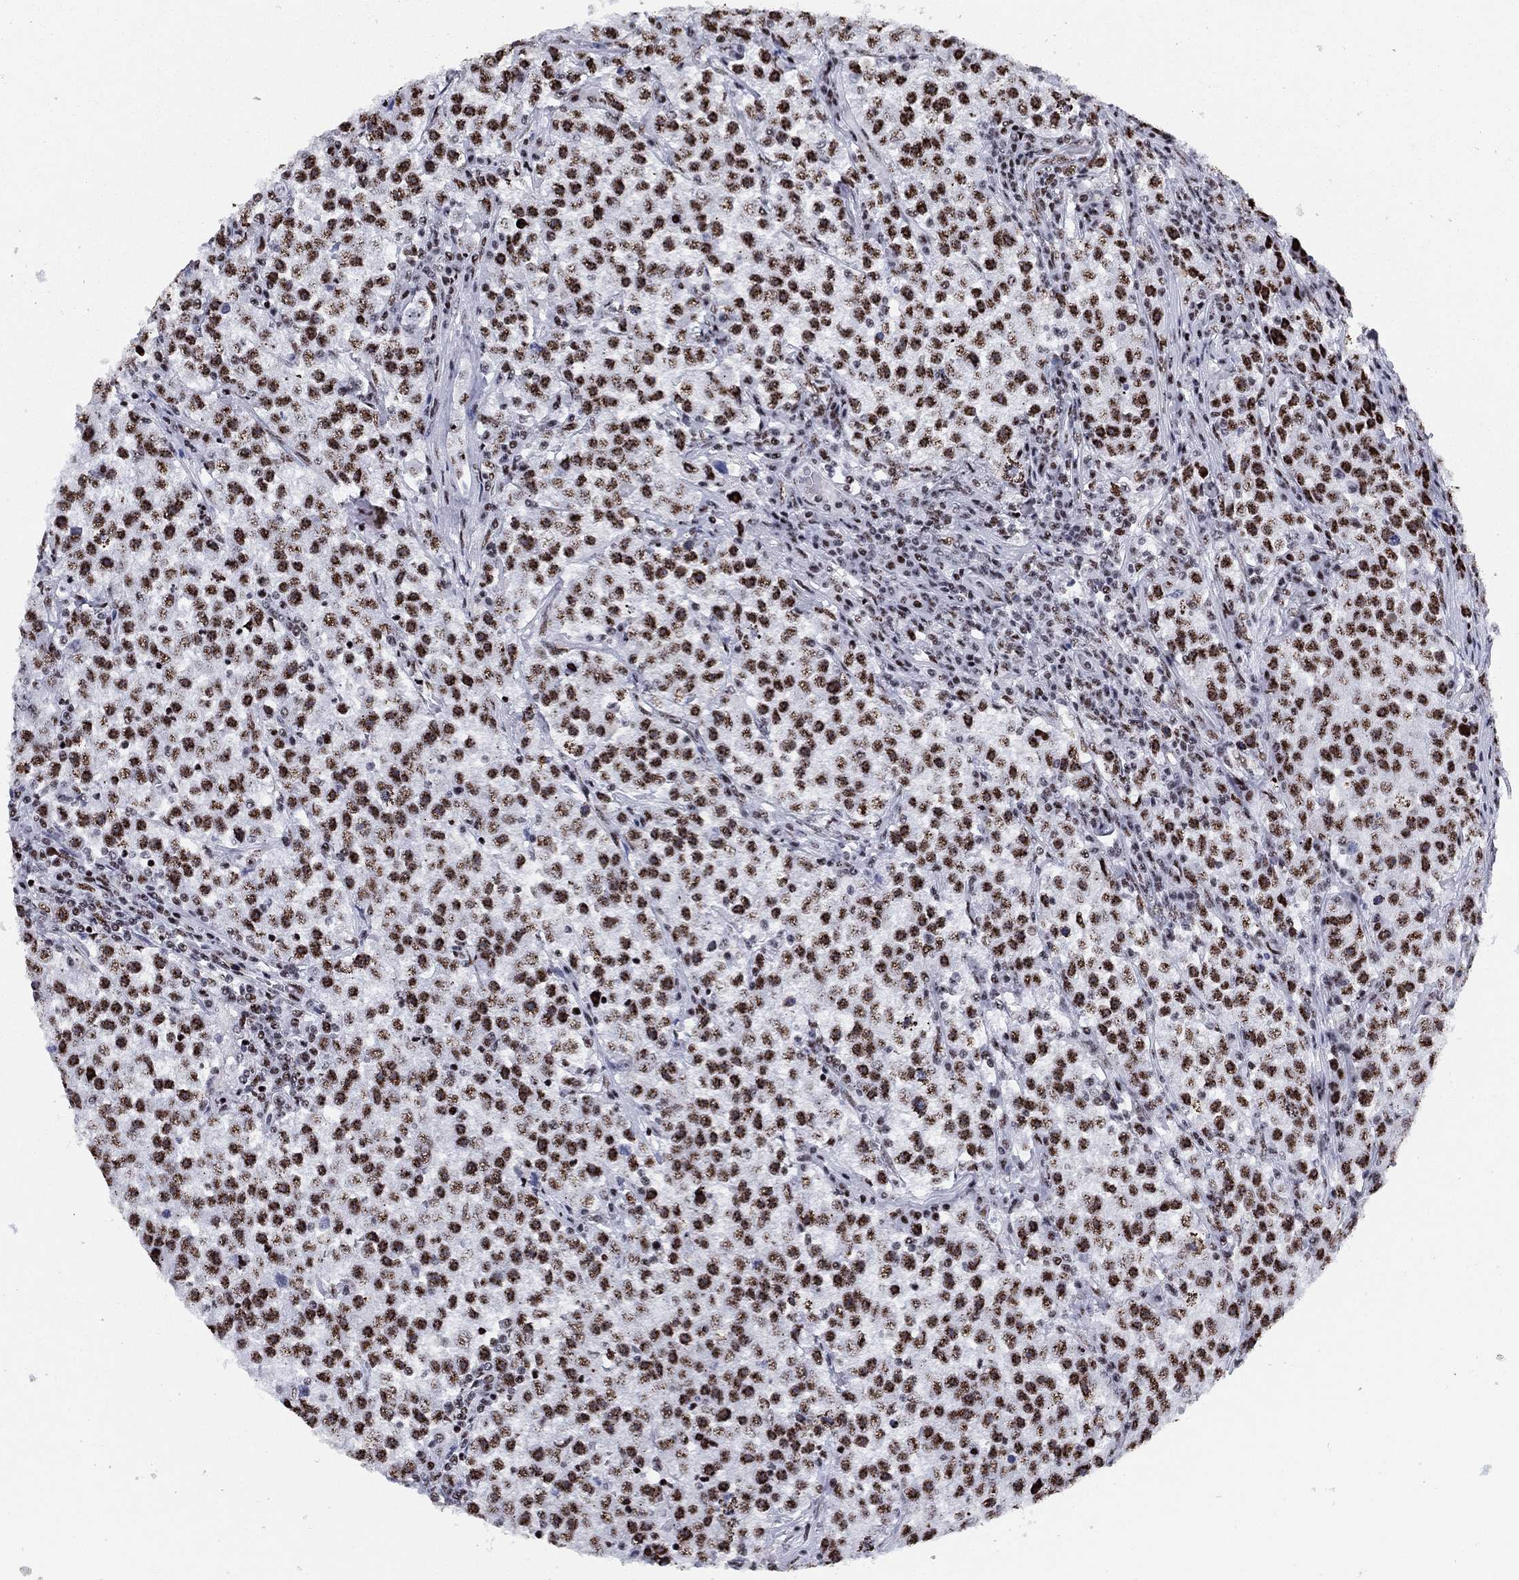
{"staining": {"intensity": "strong", "quantity": ">75%", "location": "nuclear"}, "tissue": "testis cancer", "cell_type": "Tumor cells", "image_type": "cancer", "snomed": [{"axis": "morphology", "description": "Seminoma, NOS"}, {"axis": "topography", "description": "Testis"}], "caption": "Immunohistochemical staining of human testis cancer shows high levels of strong nuclear positivity in approximately >75% of tumor cells.", "gene": "CYB561D2", "patient": {"sex": "male", "age": 22}}